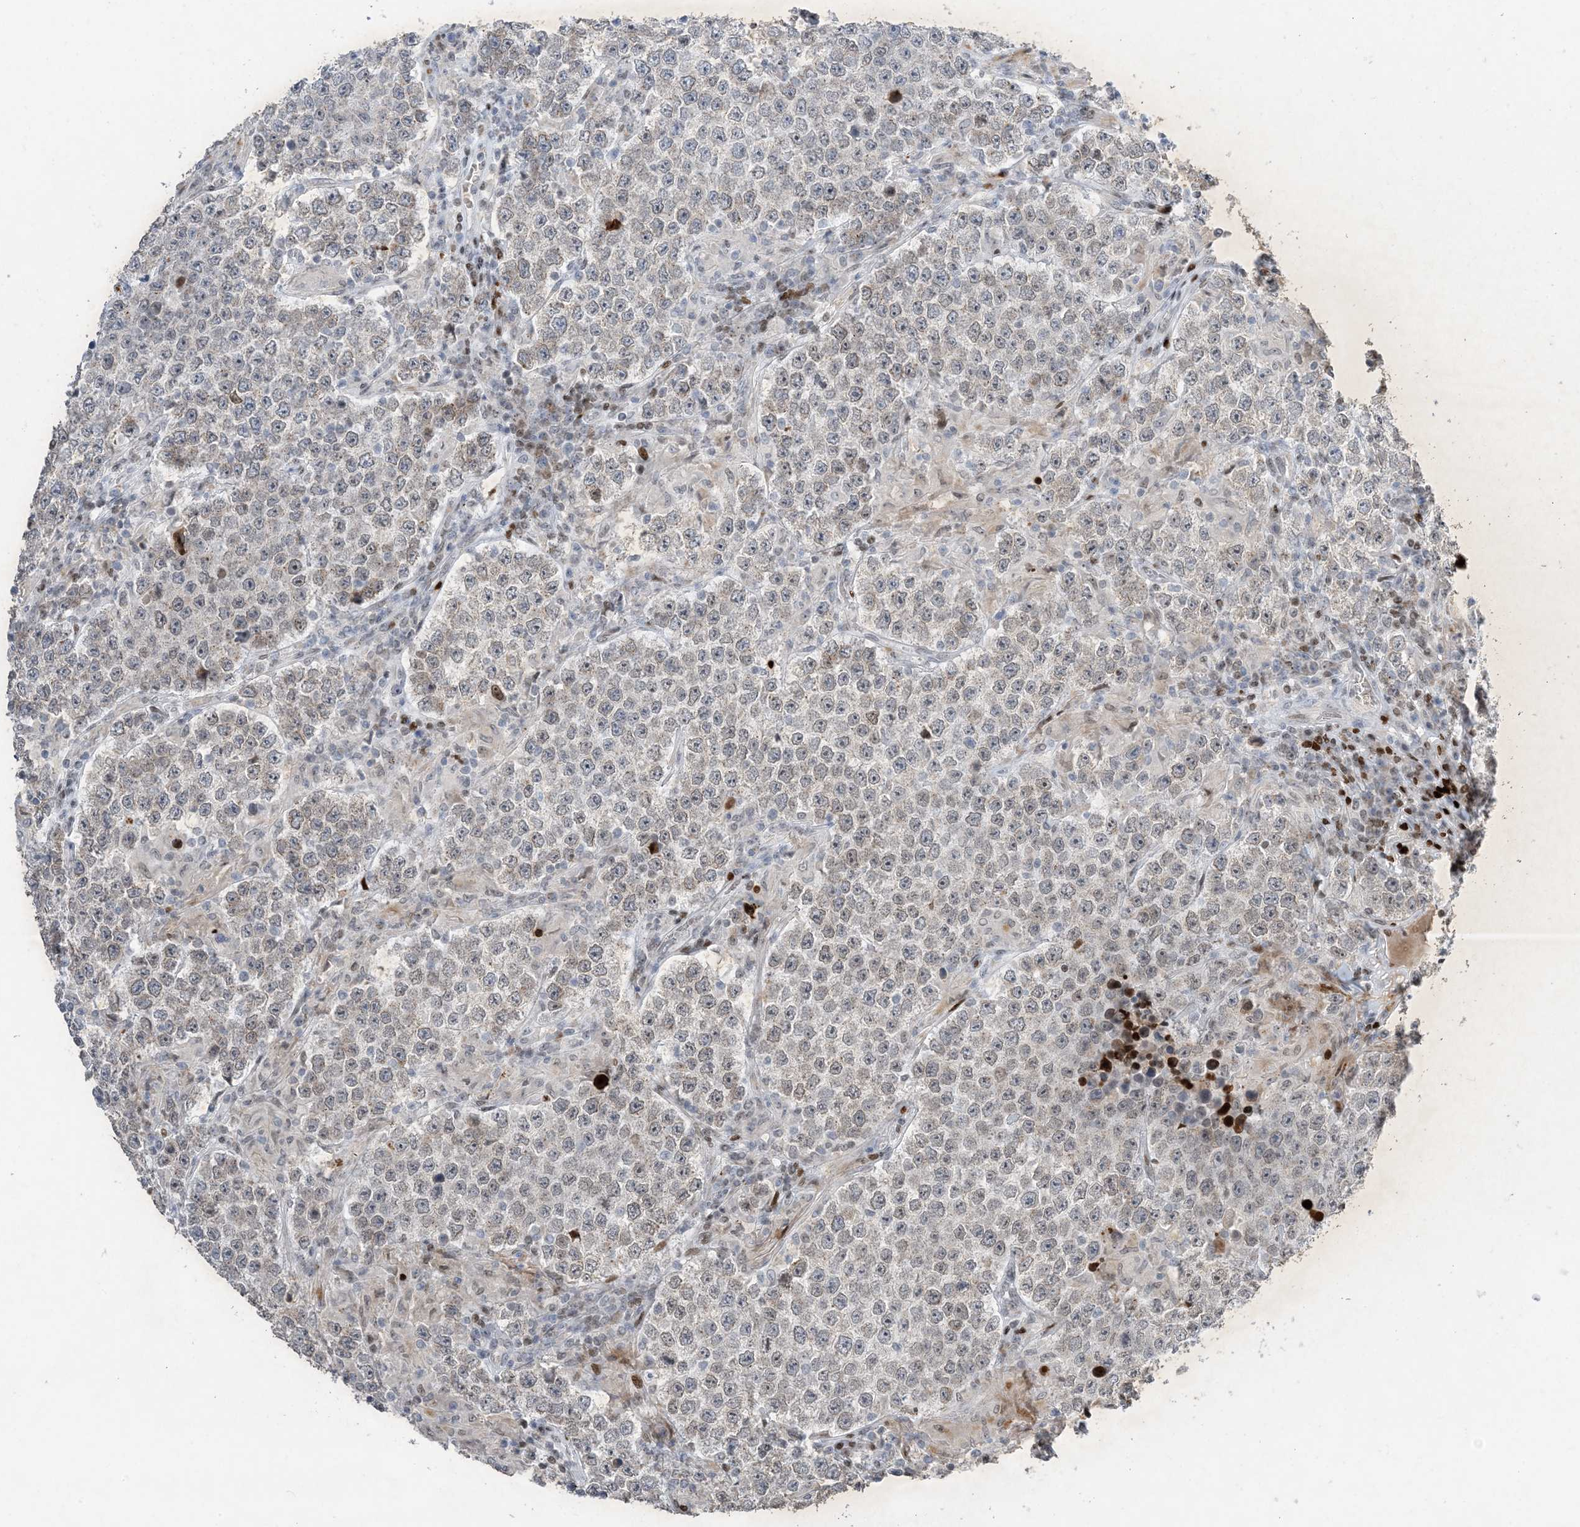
{"staining": {"intensity": "negative", "quantity": "none", "location": "none"}, "tissue": "testis cancer", "cell_type": "Tumor cells", "image_type": "cancer", "snomed": [{"axis": "morphology", "description": "Normal tissue, NOS"}, {"axis": "morphology", "description": "Urothelial carcinoma, High grade"}, {"axis": "morphology", "description": "Seminoma, NOS"}, {"axis": "morphology", "description": "Carcinoma, Embryonal, NOS"}, {"axis": "topography", "description": "Urinary bladder"}, {"axis": "topography", "description": "Testis"}], "caption": "Tumor cells are negative for protein expression in human testis seminoma.", "gene": "SLC25A53", "patient": {"sex": "male", "age": 41}}